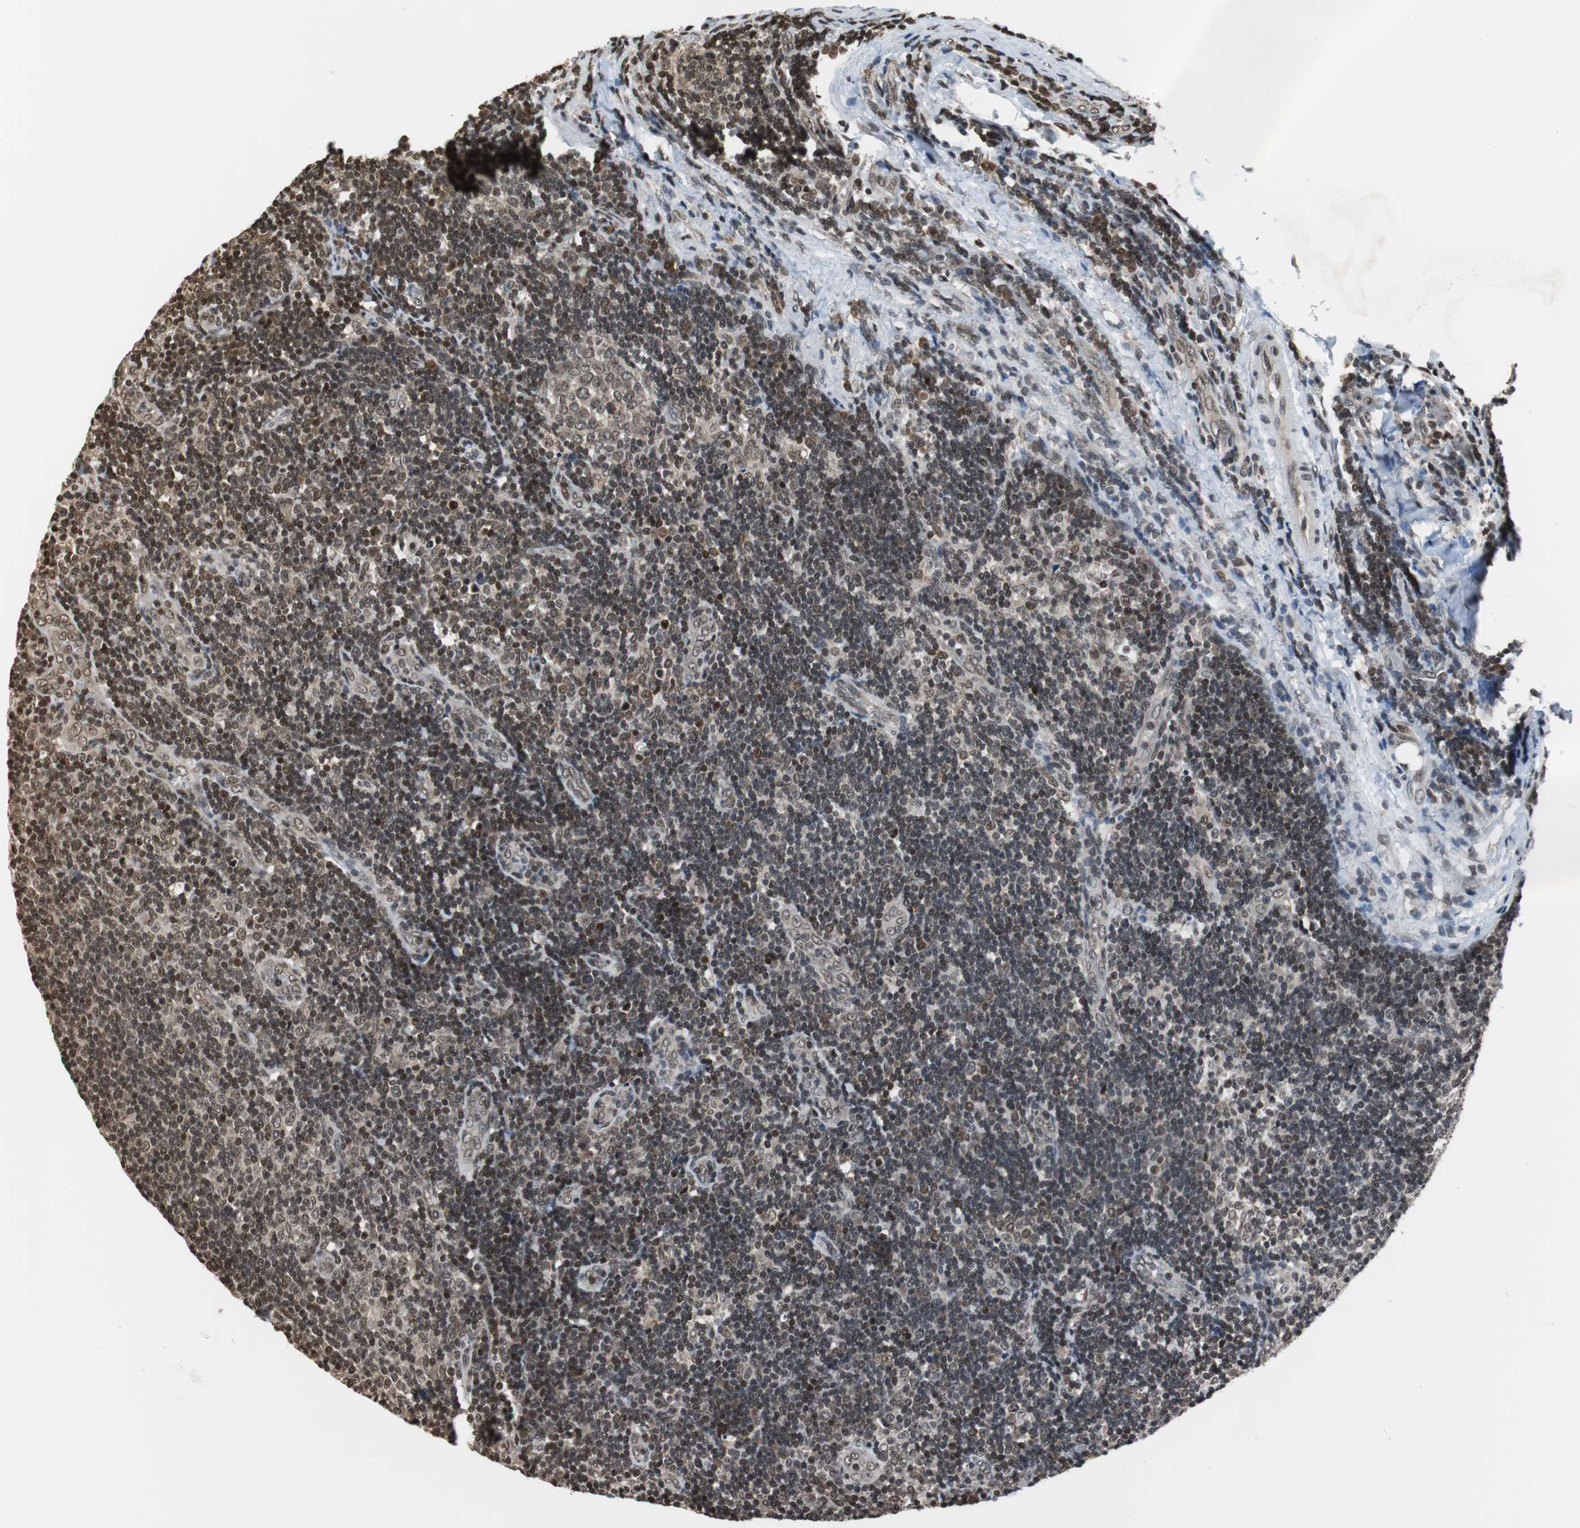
{"staining": {"intensity": "moderate", "quantity": ">75%", "location": "nuclear"}, "tissue": "lymph node", "cell_type": "Germinal center cells", "image_type": "normal", "snomed": [{"axis": "morphology", "description": "Normal tissue, NOS"}, {"axis": "topography", "description": "Lymph node"}, {"axis": "topography", "description": "Salivary gland"}], "caption": "Brown immunohistochemical staining in unremarkable lymph node displays moderate nuclear staining in approximately >75% of germinal center cells. (DAB (3,3'-diaminobenzidine) IHC, brown staining for protein, blue staining for nuclei).", "gene": "REST", "patient": {"sex": "male", "age": 8}}